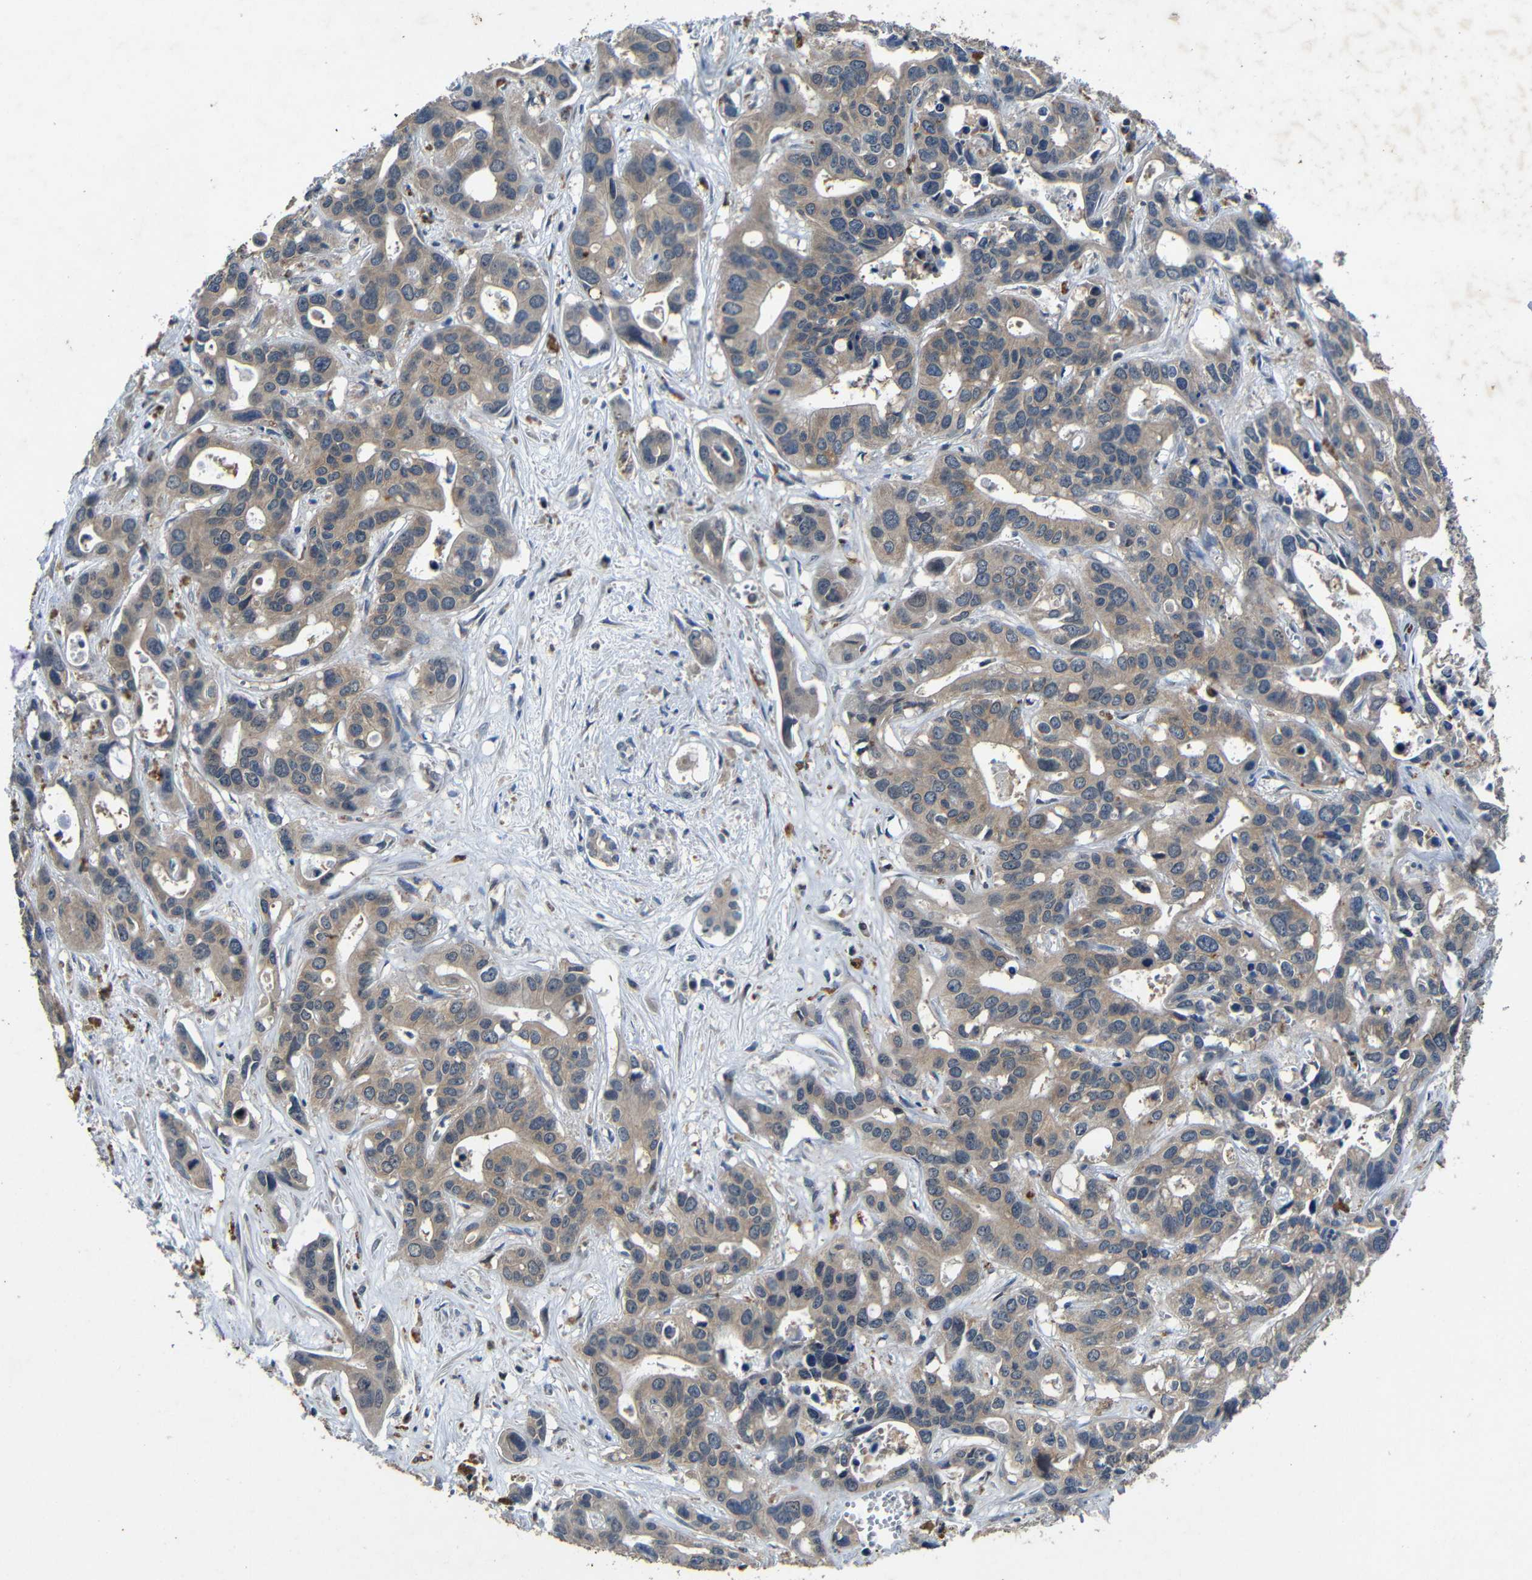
{"staining": {"intensity": "moderate", "quantity": ">75%", "location": "cytoplasmic/membranous"}, "tissue": "liver cancer", "cell_type": "Tumor cells", "image_type": "cancer", "snomed": [{"axis": "morphology", "description": "Cholangiocarcinoma"}, {"axis": "topography", "description": "Liver"}], "caption": "Liver cancer (cholangiocarcinoma) stained with DAB (3,3'-diaminobenzidine) immunohistochemistry (IHC) reveals medium levels of moderate cytoplasmic/membranous staining in approximately >75% of tumor cells.", "gene": "C6orf89", "patient": {"sex": "female", "age": 65}}